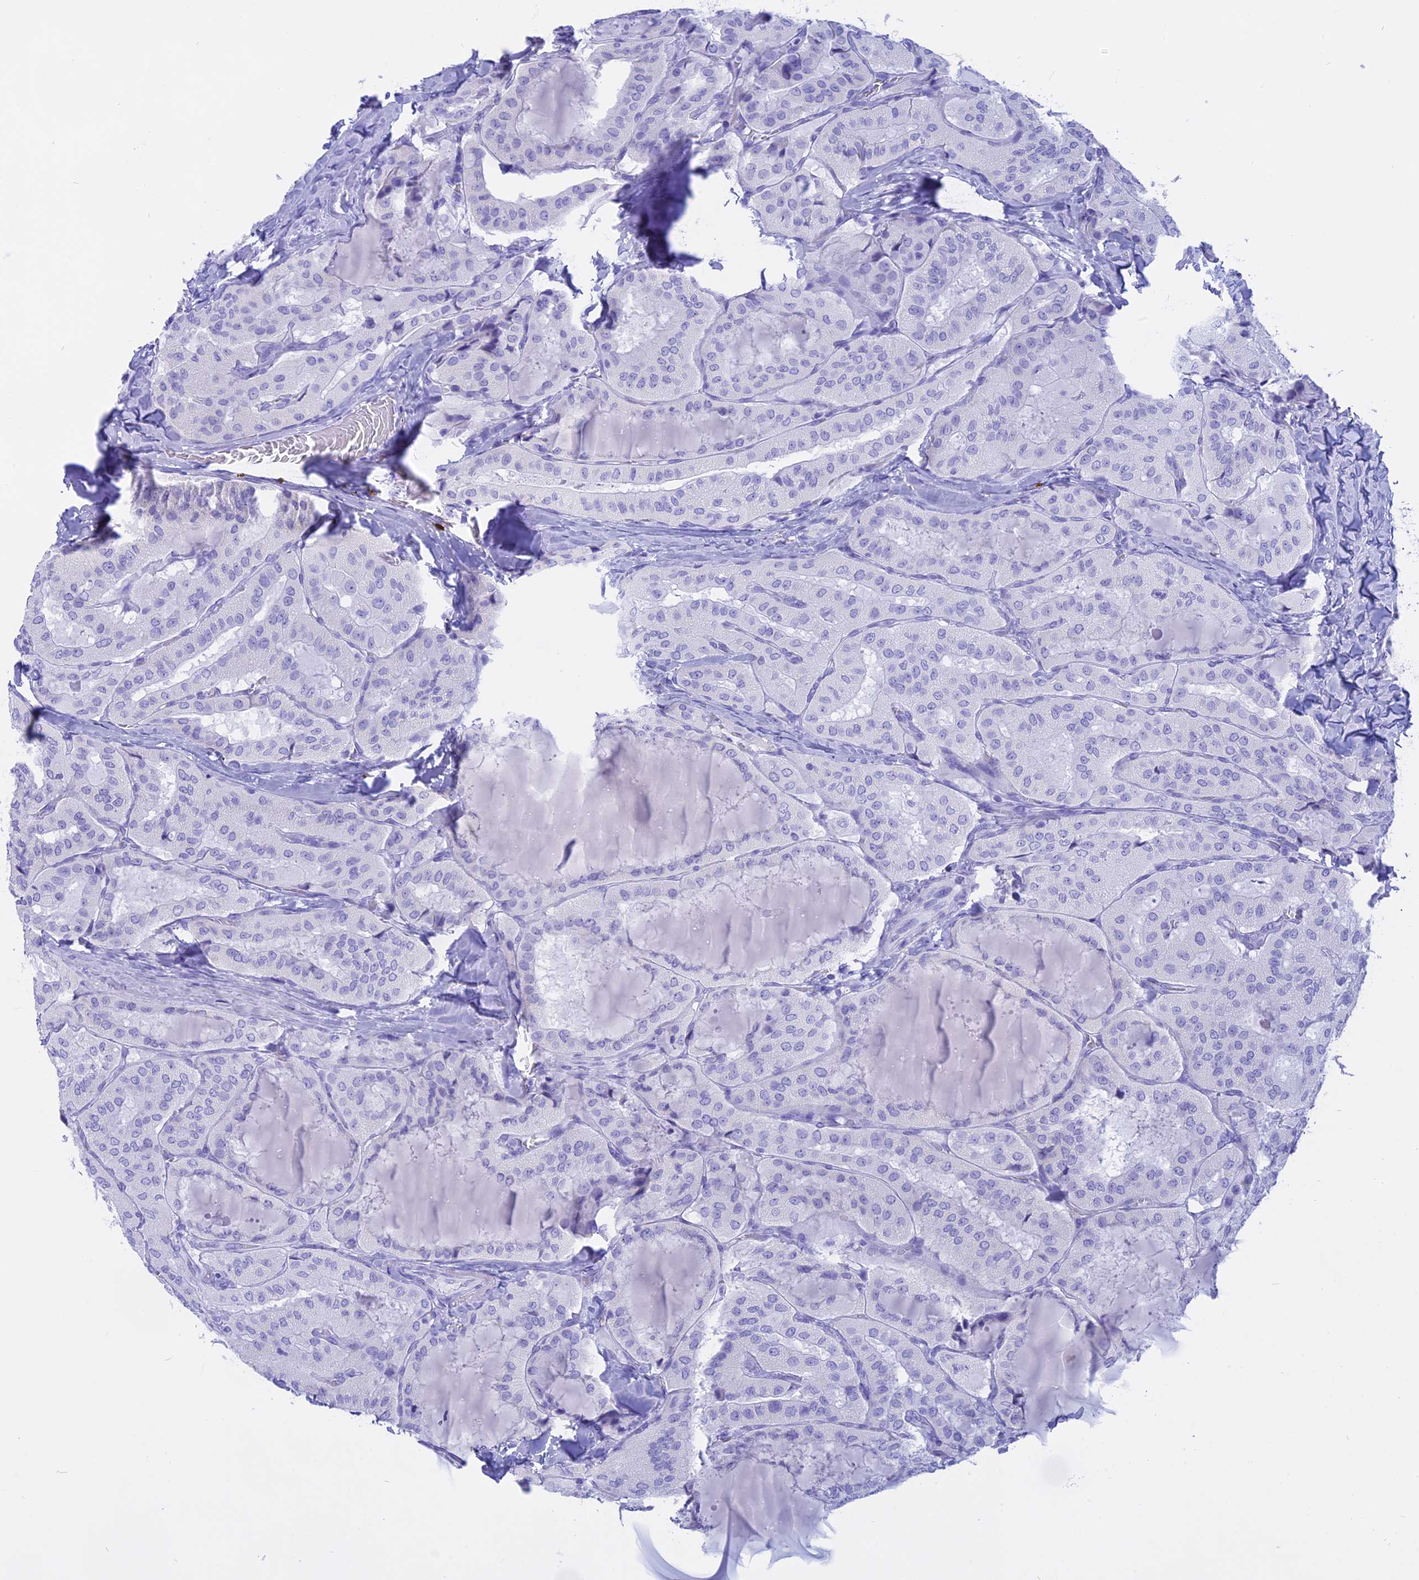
{"staining": {"intensity": "negative", "quantity": "none", "location": "none"}, "tissue": "thyroid cancer", "cell_type": "Tumor cells", "image_type": "cancer", "snomed": [{"axis": "morphology", "description": "Normal tissue, NOS"}, {"axis": "morphology", "description": "Papillary adenocarcinoma, NOS"}, {"axis": "topography", "description": "Thyroid gland"}], "caption": "Human papillary adenocarcinoma (thyroid) stained for a protein using IHC displays no expression in tumor cells.", "gene": "ISCA1", "patient": {"sex": "female", "age": 59}}